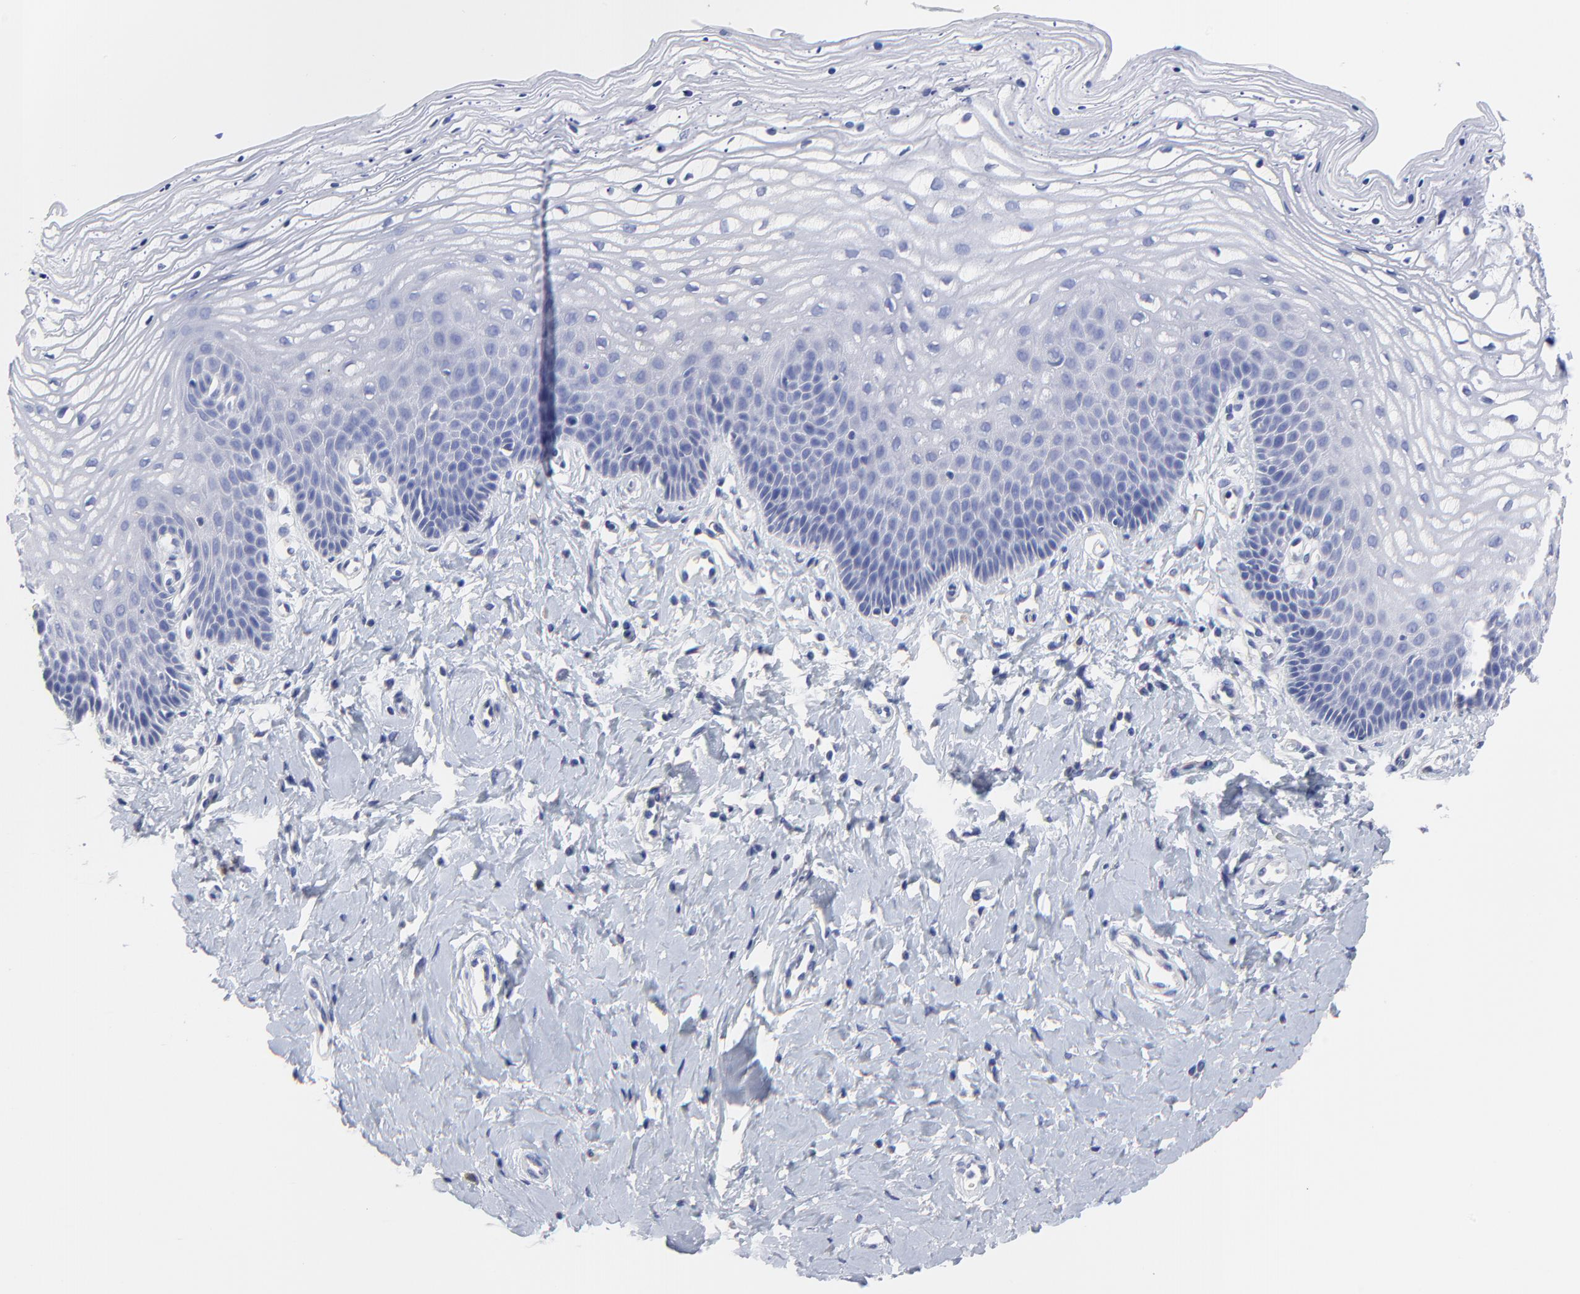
{"staining": {"intensity": "negative", "quantity": "none", "location": "none"}, "tissue": "vagina", "cell_type": "Squamous epithelial cells", "image_type": "normal", "snomed": [{"axis": "morphology", "description": "Normal tissue, NOS"}, {"axis": "topography", "description": "Vagina"}], "caption": "There is no significant expression in squamous epithelial cells of vagina. (Brightfield microscopy of DAB immunohistochemistry at high magnification).", "gene": "LAX1", "patient": {"sex": "female", "age": 68}}